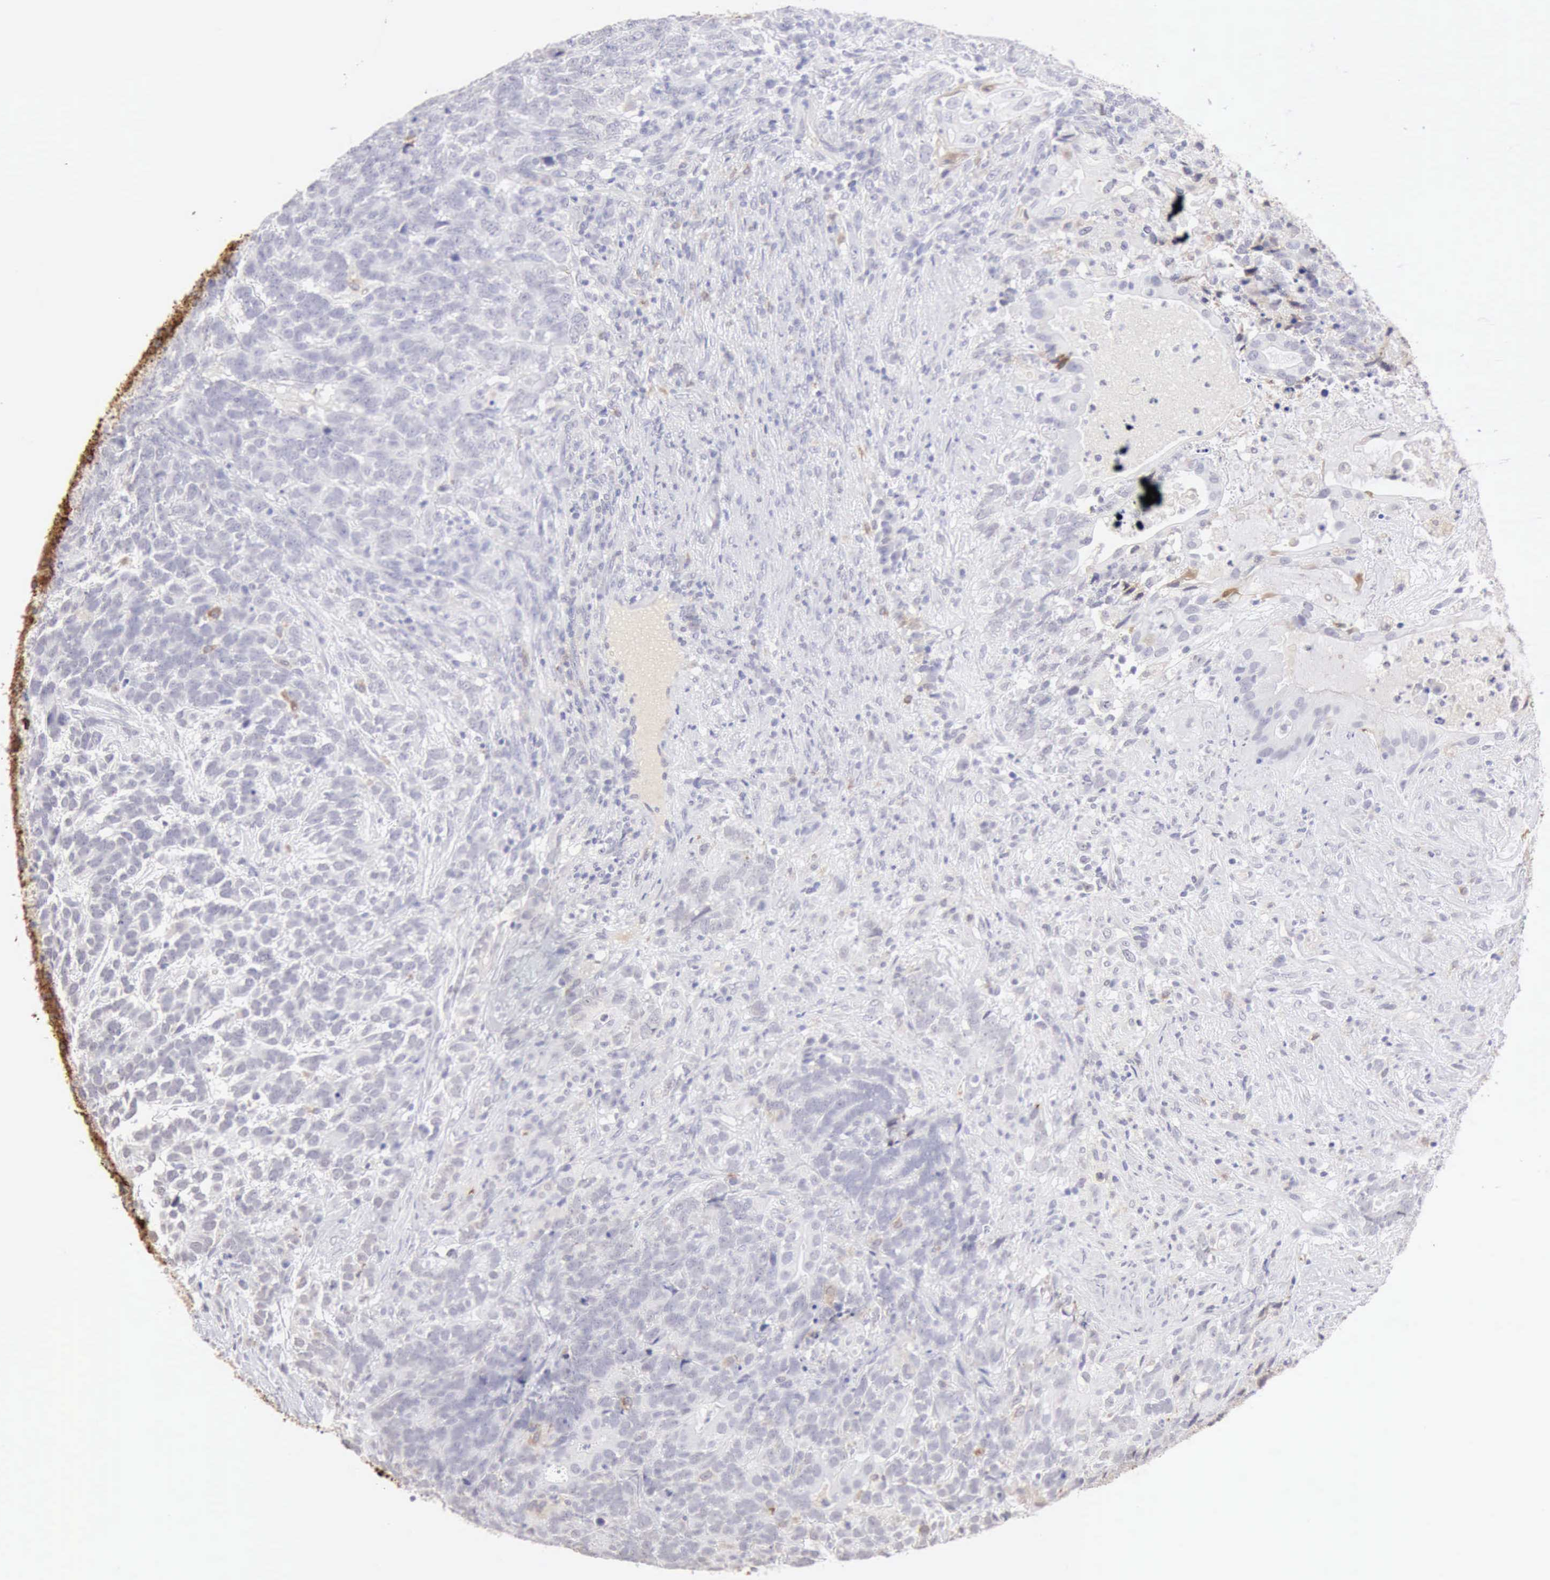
{"staining": {"intensity": "negative", "quantity": "none", "location": "none"}, "tissue": "testis cancer", "cell_type": "Tumor cells", "image_type": "cancer", "snomed": [{"axis": "morphology", "description": "Carcinoma, Embryonal, NOS"}, {"axis": "topography", "description": "Testis"}], "caption": "This is an IHC image of embryonal carcinoma (testis). There is no staining in tumor cells.", "gene": "RNASE1", "patient": {"sex": "male", "age": 26}}